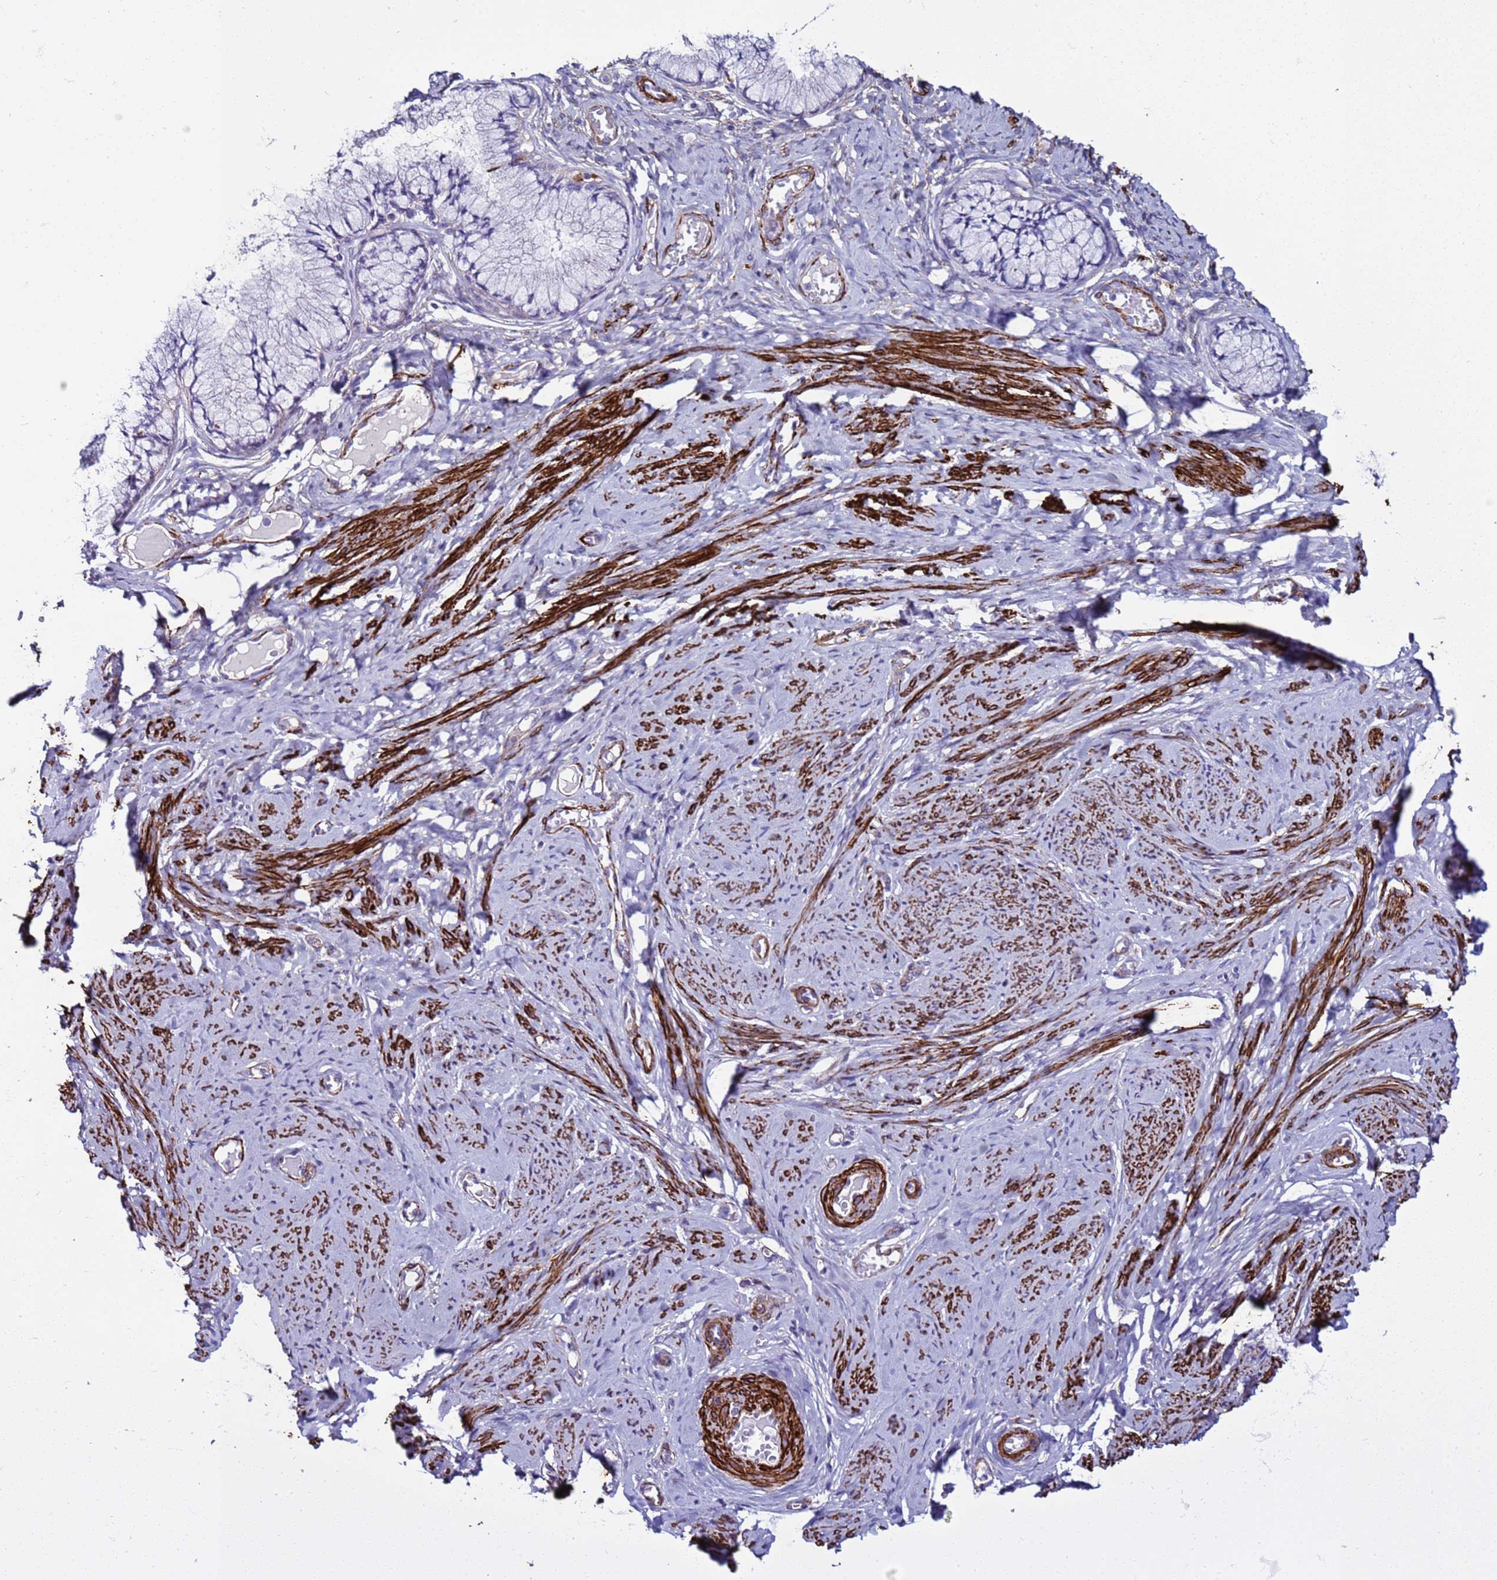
{"staining": {"intensity": "strong", "quantity": "<25%", "location": "cytoplasmic/membranous"}, "tissue": "cervix", "cell_type": "Glandular cells", "image_type": "normal", "snomed": [{"axis": "morphology", "description": "Normal tissue, NOS"}, {"axis": "topography", "description": "Cervix"}], "caption": "The image shows staining of unremarkable cervix, revealing strong cytoplasmic/membranous protein positivity (brown color) within glandular cells. (IHC, brightfield microscopy, high magnification).", "gene": "RABL2A", "patient": {"sex": "female", "age": 42}}